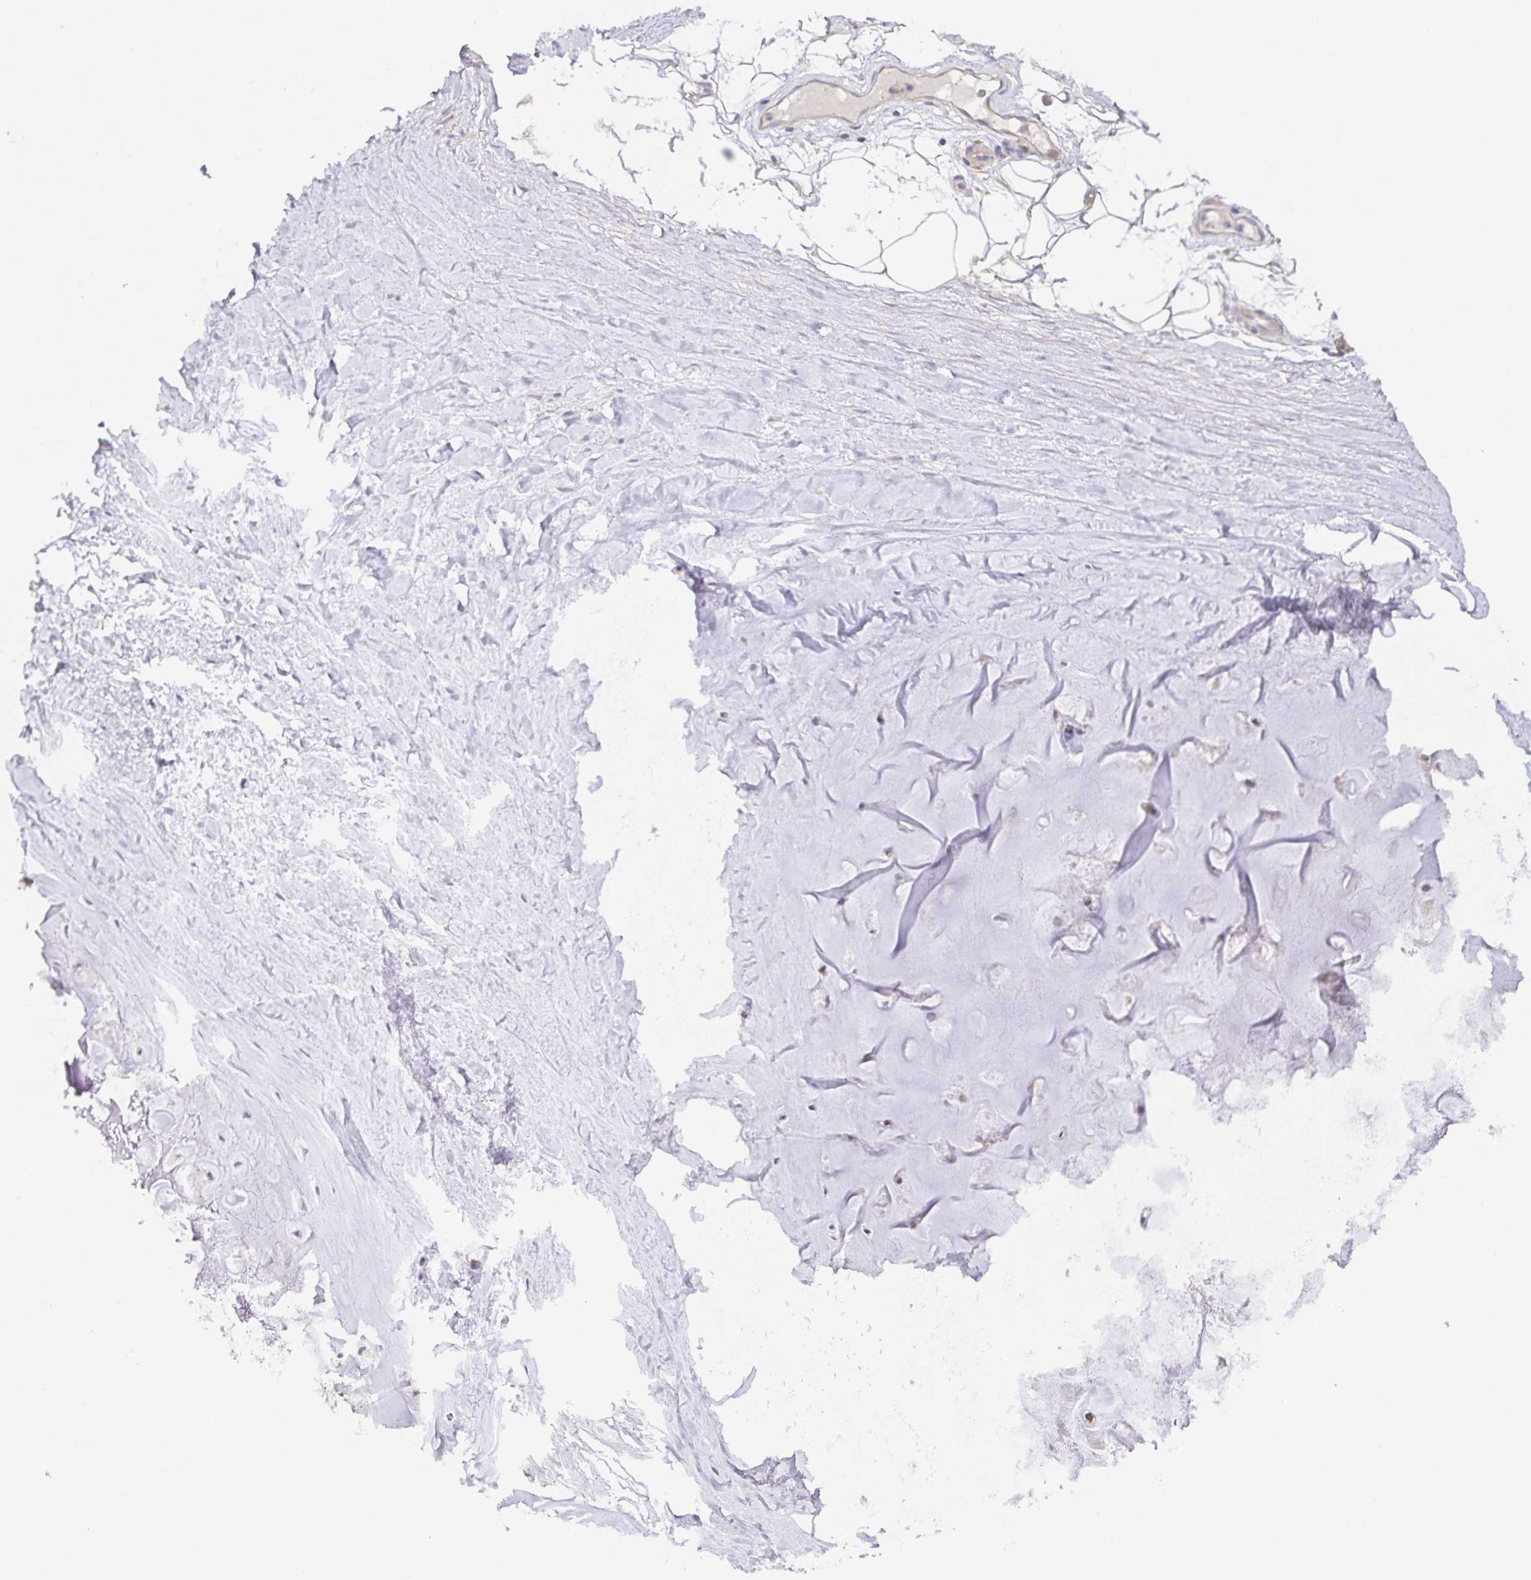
{"staining": {"intensity": "negative", "quantity": "none", "location": "none"}, "tissue": "adipose tissue", "cell_type": "Adipocytes", "image_type": "normal", "snomed": [{"axis": "morphology", "description": "Normal tissue, NOS"}, {"axis": "topography", "description": "Lymph node"}, {"axis": "topography", "description": "Cartilage tissue"}, {"axis": "topography", "description": "Nasopharynx"}], "caption": "This is a image of immunohistochemistry (IHC) staining of normal adipose tissue, which shows no positivity in adipocytes. Brightfield microscopy of IHC stained with DAB (brown) and hematoxylin (blue), captured at high magnification.", "gene": "ZDHHC11B", "patient": {"sex": "male", "age": 63}}